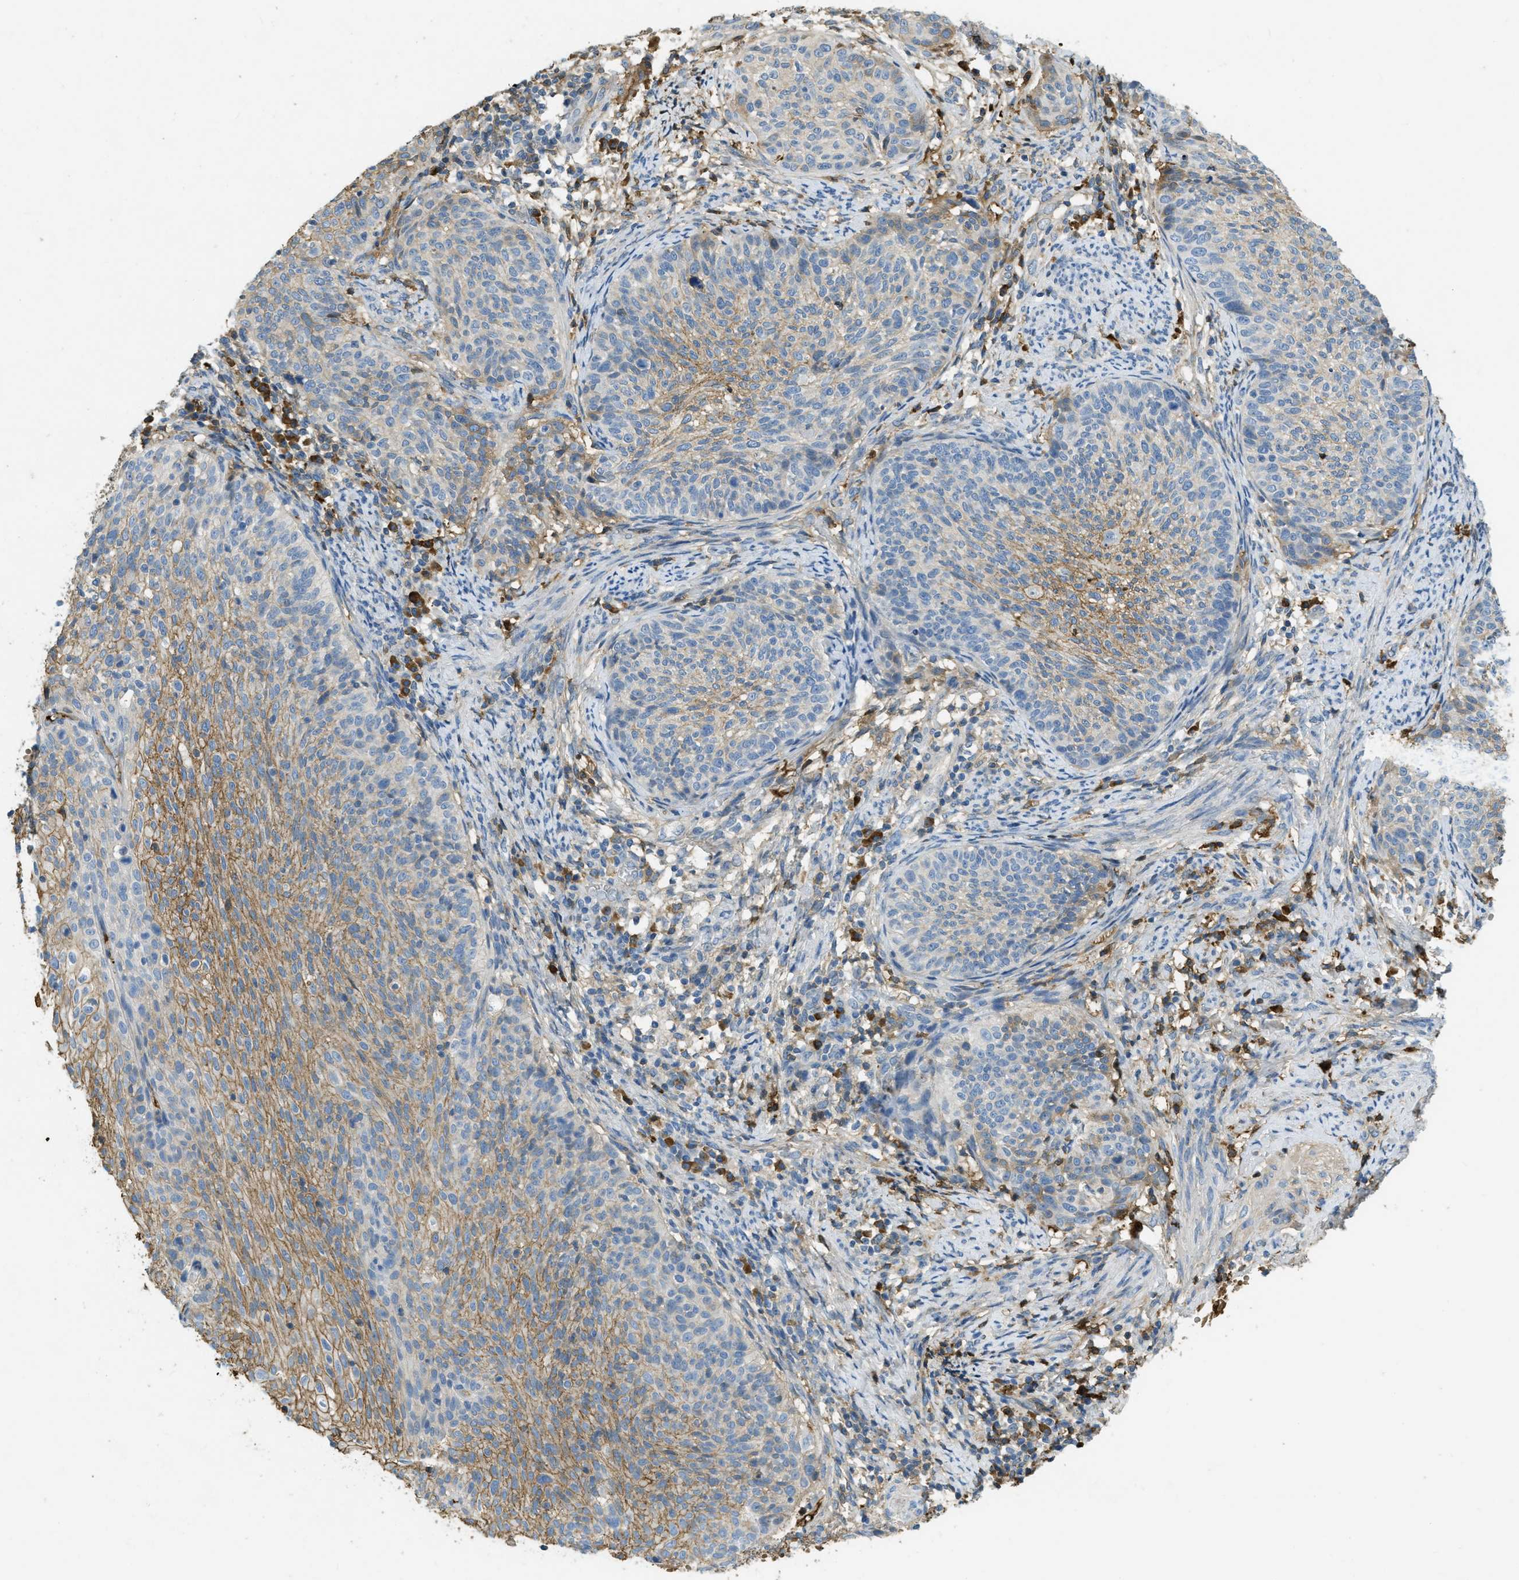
{"staining": {"intensity": "moderate", "quantity": "25%-75%", "location": "cytoplasmic/membranous"}, "tissue": "cervical cancer", "cell_type": "Tumor cells", "image_type": "cancer", "snomed": [{"axis": "morphology", "description": "Squamous cell carcinoma, NOS"}, {"axis": "topography", "description": "Cervix"}], "caption": "Cervical cancer (squamous cell carcinoma) tissue displays moderate cytoplasmic/membranous expression in approximately 25%-75% of tumor cells", "gene": "PRTN3", "patient": {"sex": "female", "age": 70}}